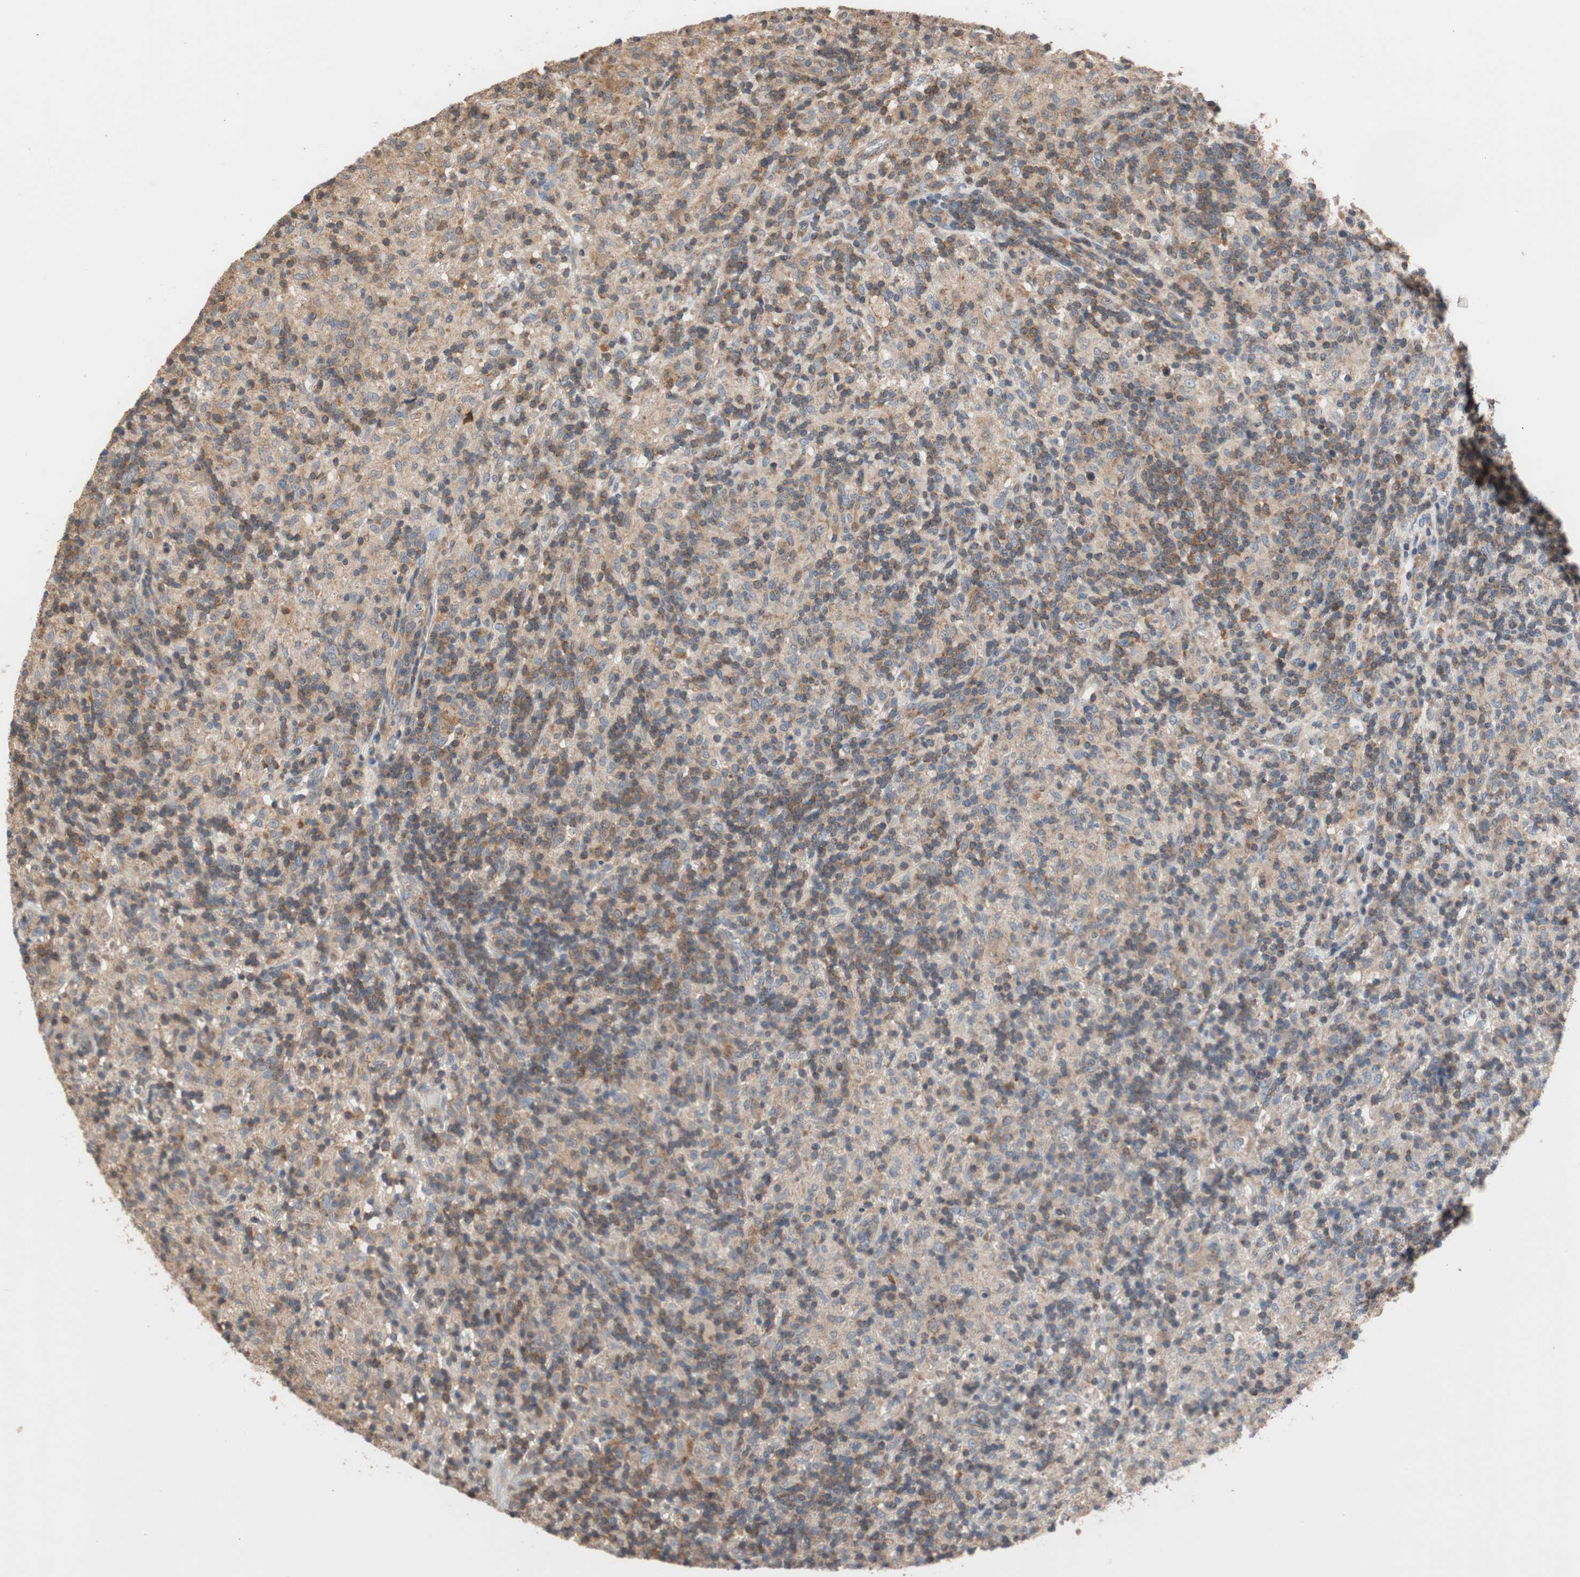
{"staining": {"intensity": "moderate", "quantity": ">75%", "location": "cytoplasmic/membranous"}, "tissue": "lymphoma", "cell_type": "Tumor cells", "image_type": "cancer", "snomed": [{"axis": "morphology", "description": "Hodgkin's disease, NOS"}, {"axis": "topography", "description": "Lymph node"}], "caption": "A medium amount of moderate cytoplasmic/membranous staining is appreciated in approximately >75% of tumor cells in lymphoma tissue. Immunohistochemistry stains the protein of interest in brown and the nuclei are stained blue.", "gene": "MAP4K2", "patient": {"sex": "male", "age": 70}}